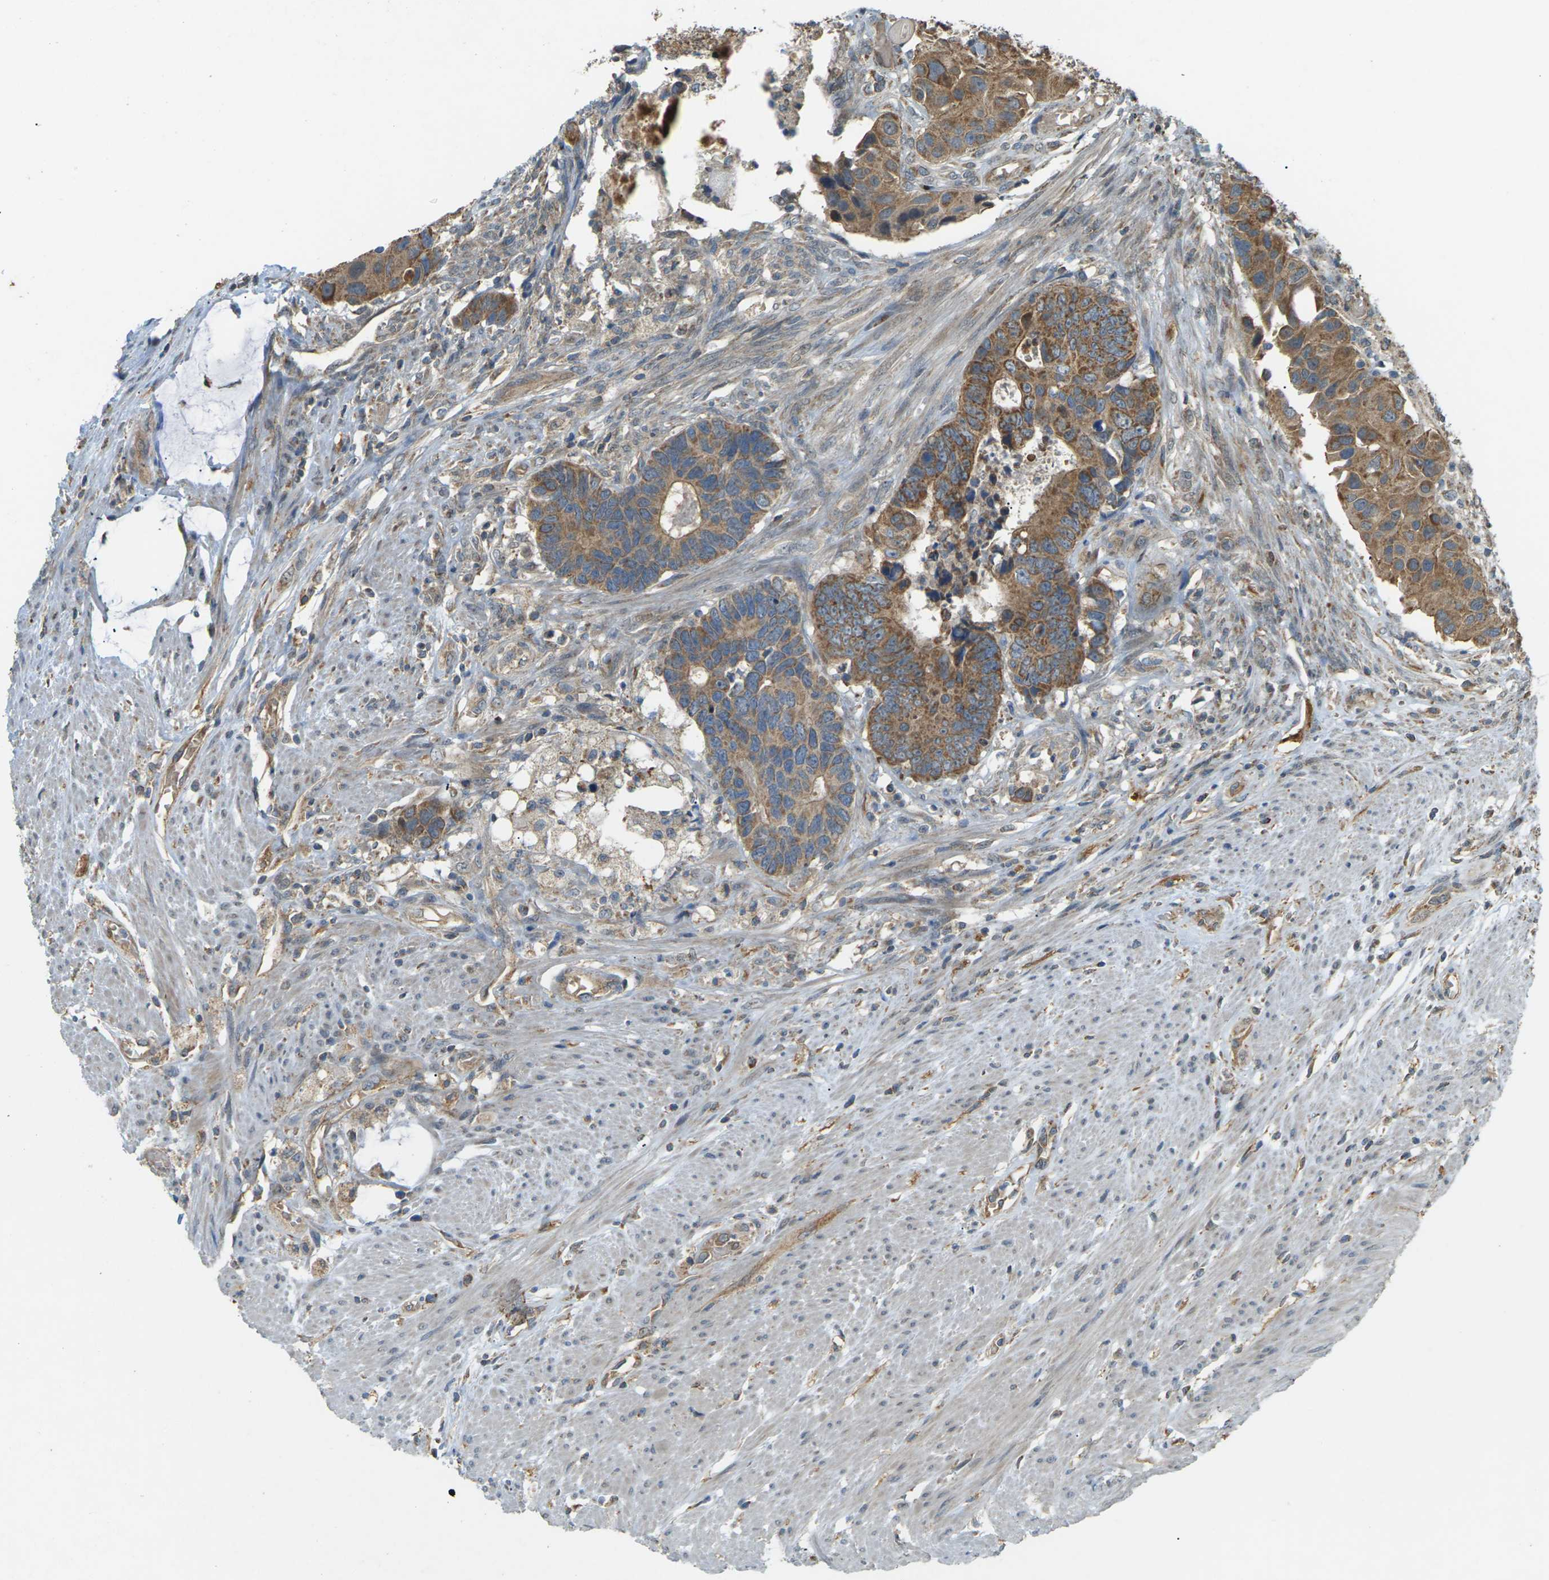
{"staining": {"intensity": "moderate", "quantity": ">75%", "location": "cytoplasmic/membranous"}, "tissue": "colorectal cancer", "cell_type": "Tumor cells", "image_type": "cancer", "snomed": [{"axis": "morphology", "description": "Adenocarcinoma, NOS"}, {"axis": "topography", "description": "Rectum"}], "caption": "DAB (3,3'-diaminobenzidine) immunohistochemical staining of human colorectal cancer shows moderate cytoplasmic/membranous protein positivity in about >75% of tumor cells. The staining is performed using DAB brown chromogen to label protein expression. The nuclei are counter-stained blue using hematoxylin.", "gene": "KSR1", "patient": {"sex": "male", "age": 51}}